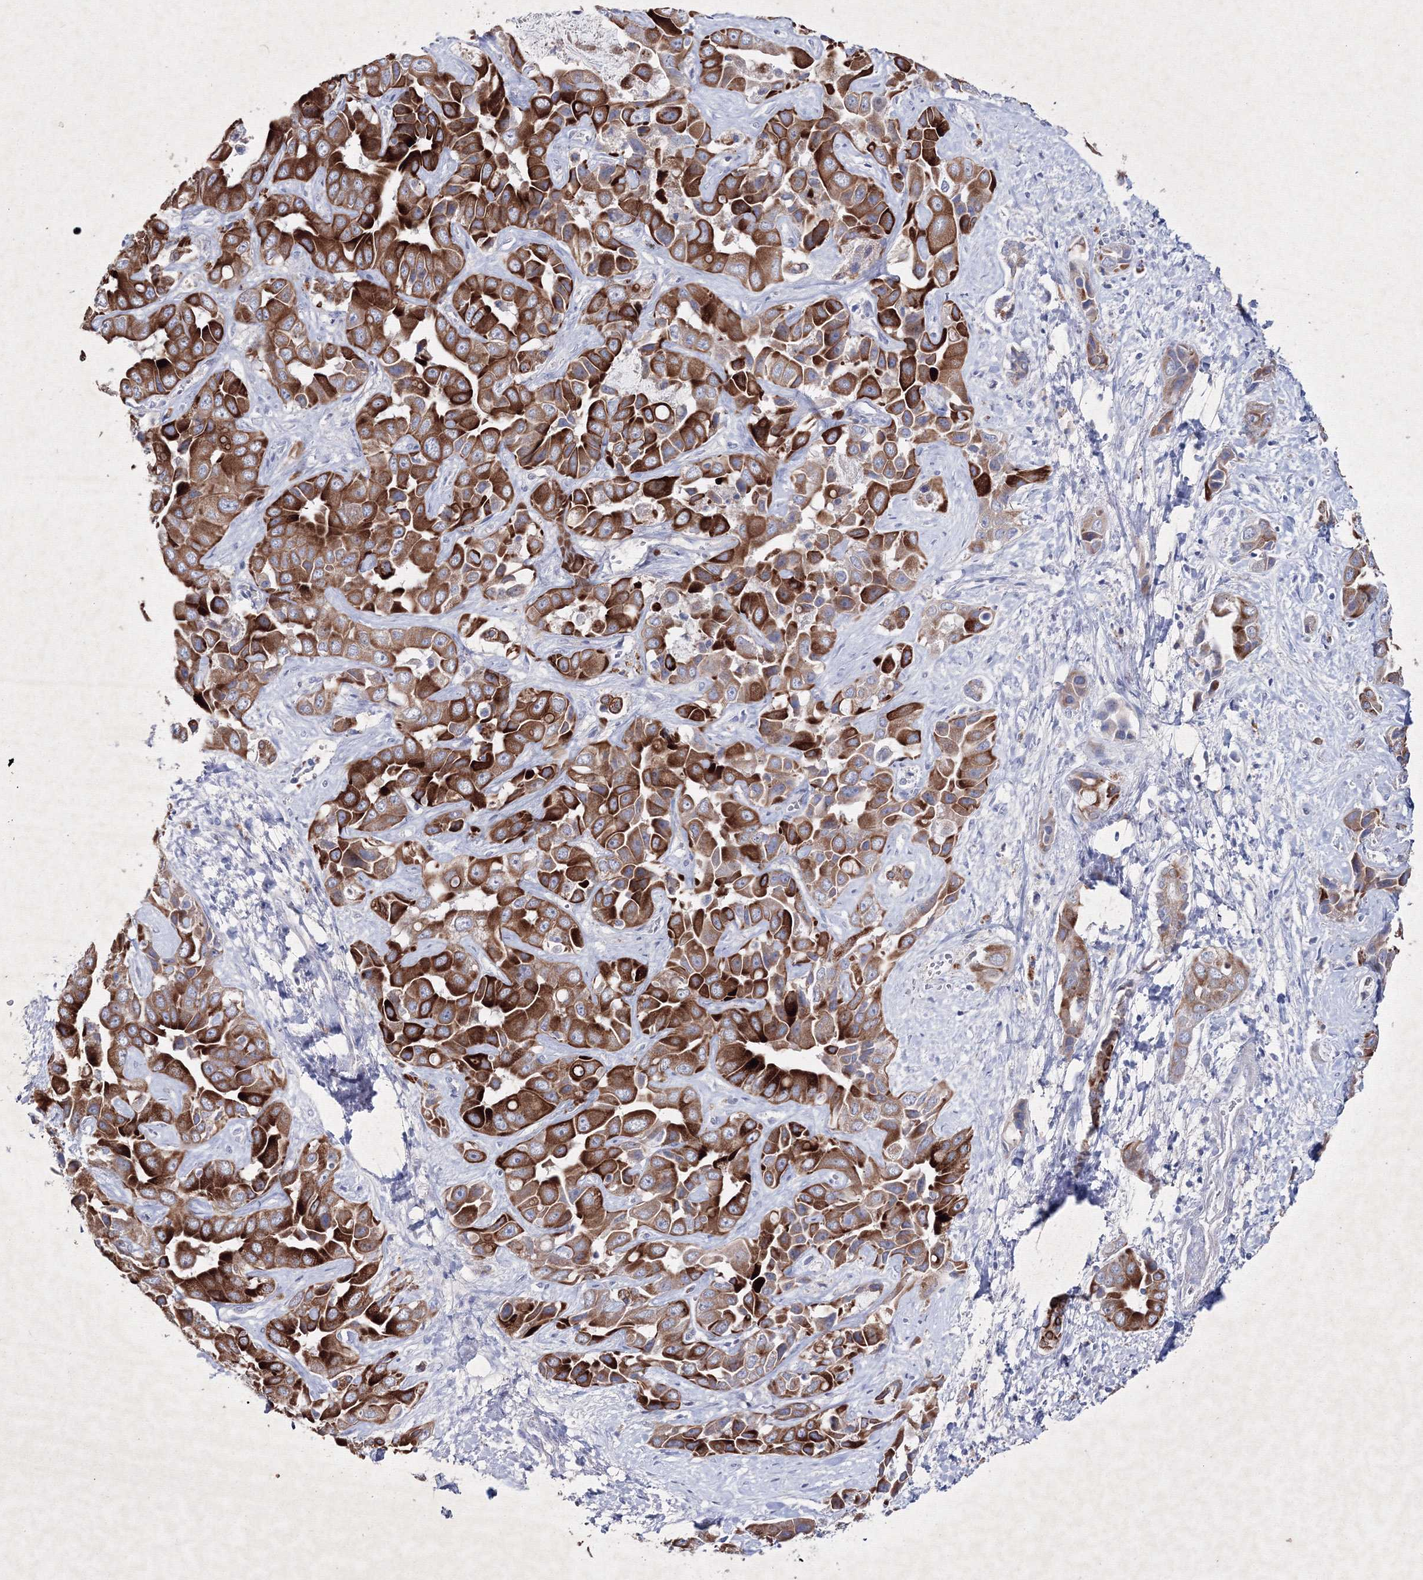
{"staining": {"intensity": "strong", "quantity": ">75%", "location": "cytoplasmic/membranous"}, "tissue": "liver cancer", "cell_type": "Tumor cells", "image_type": "cancer", "snomed": [{"axis": "morphology", "description": "Cholangiocarcinoma"}, {"axis": "topography", "description": "Liver"}], "caption": "This histopathology image exhibits IHC staining of cholangiocarcinoma (liver), with high strong cytoplasmic/membranous staining in about >75% of tumor cells.", "gene": "SMIM29", "patient": {"sex": "female", "age": 52}}